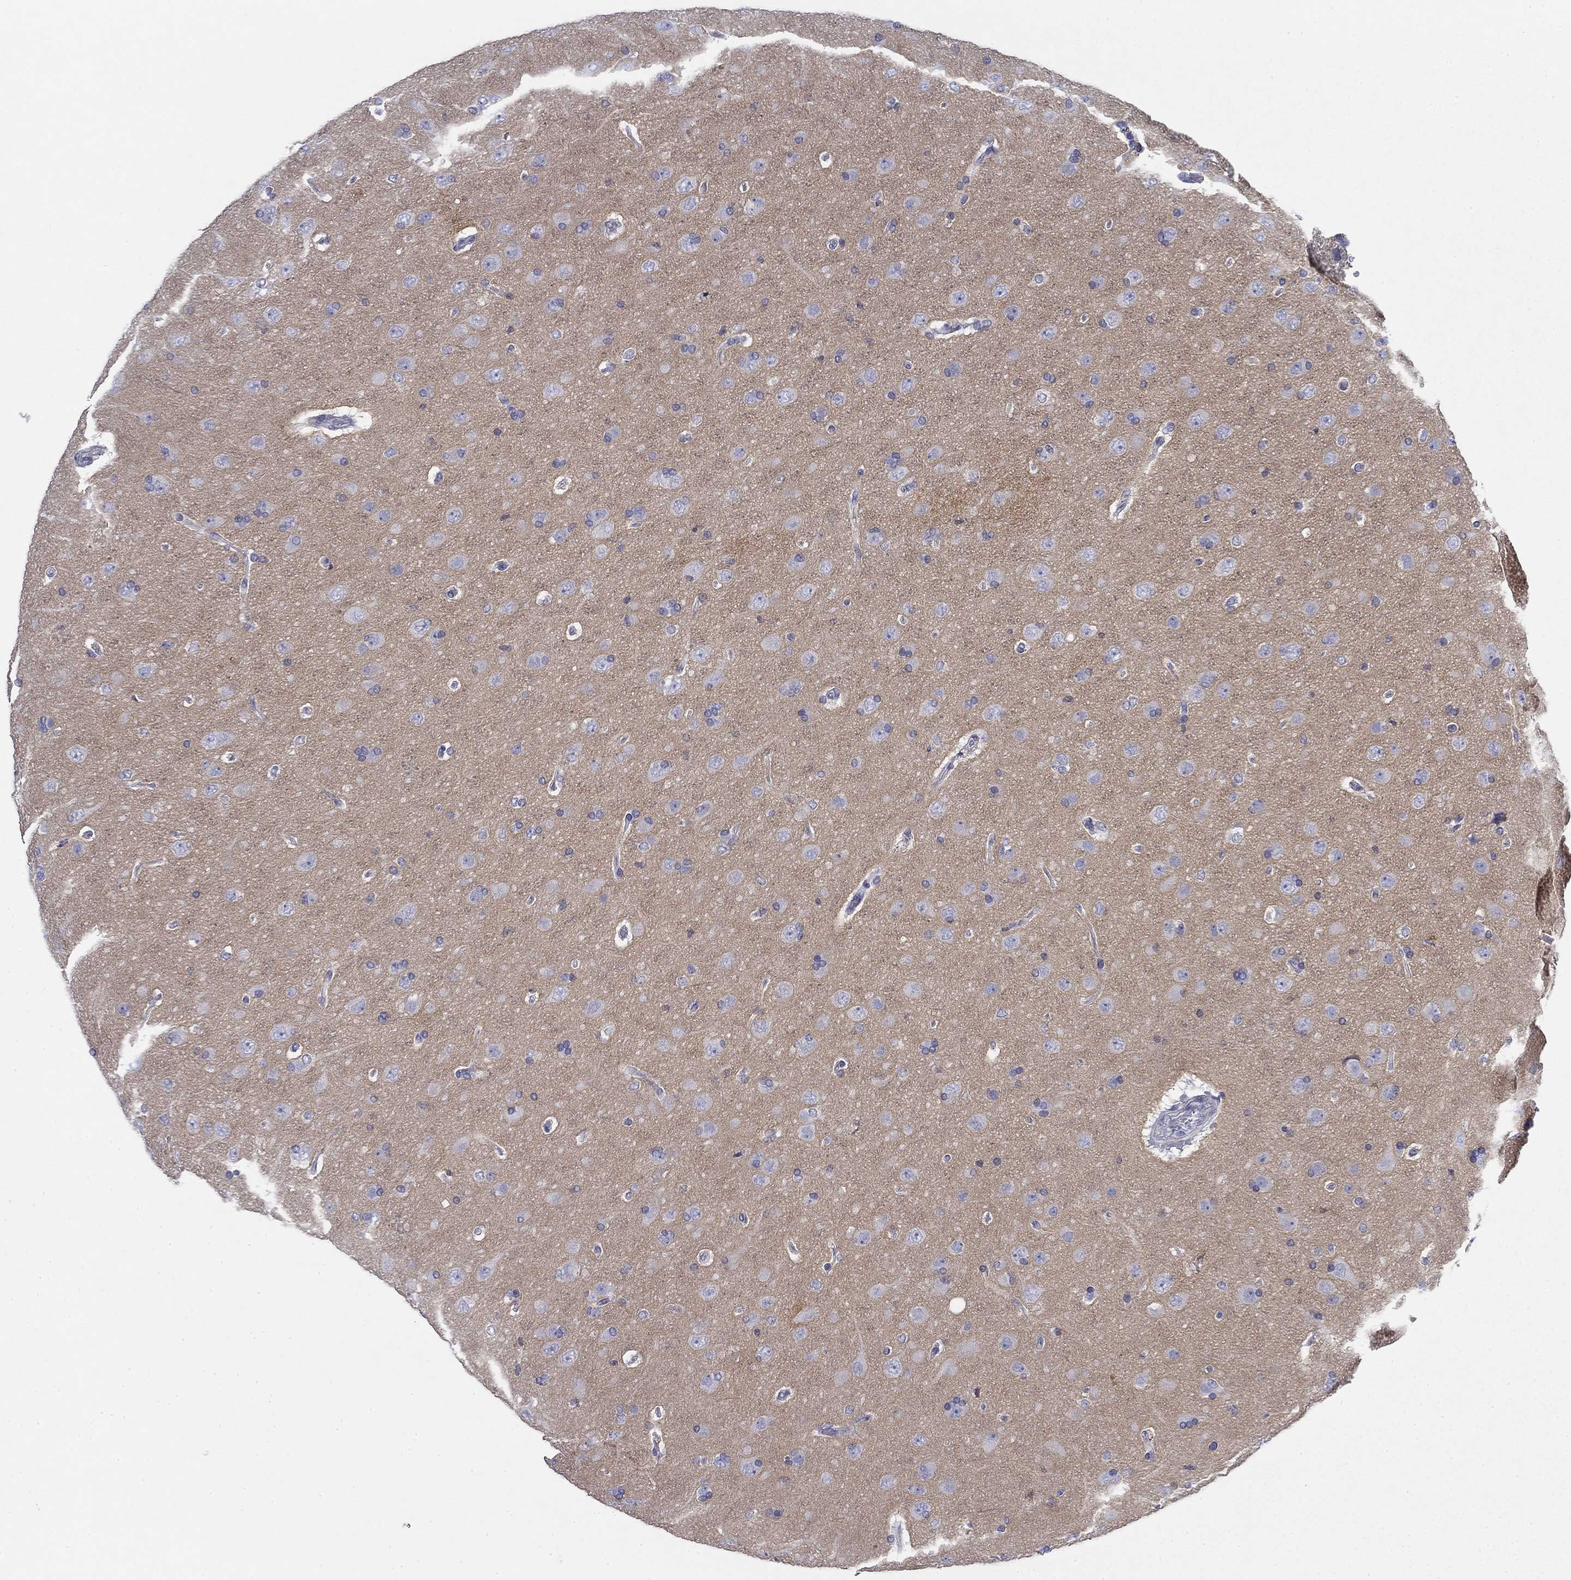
{"staining": {"intensity": "negative", "quantity": "none", "location": "none"}, "tissue": "glioma", "cell_type": "Tumor cells", "image_type": "cancer", "snomed": [{"axis": "morphology", "description": "Glioma, malignant, NOS"}, {"axis": "topography", "description": "Cerebral cortex"}], "caption": "Tumor cells are negative for brown protein staining in glioma (malignant). (Brightfield microscopy of DAB IHC at high magnification).", "gene": "GPC1", "patient": {"sex": "male", "age": 58}}